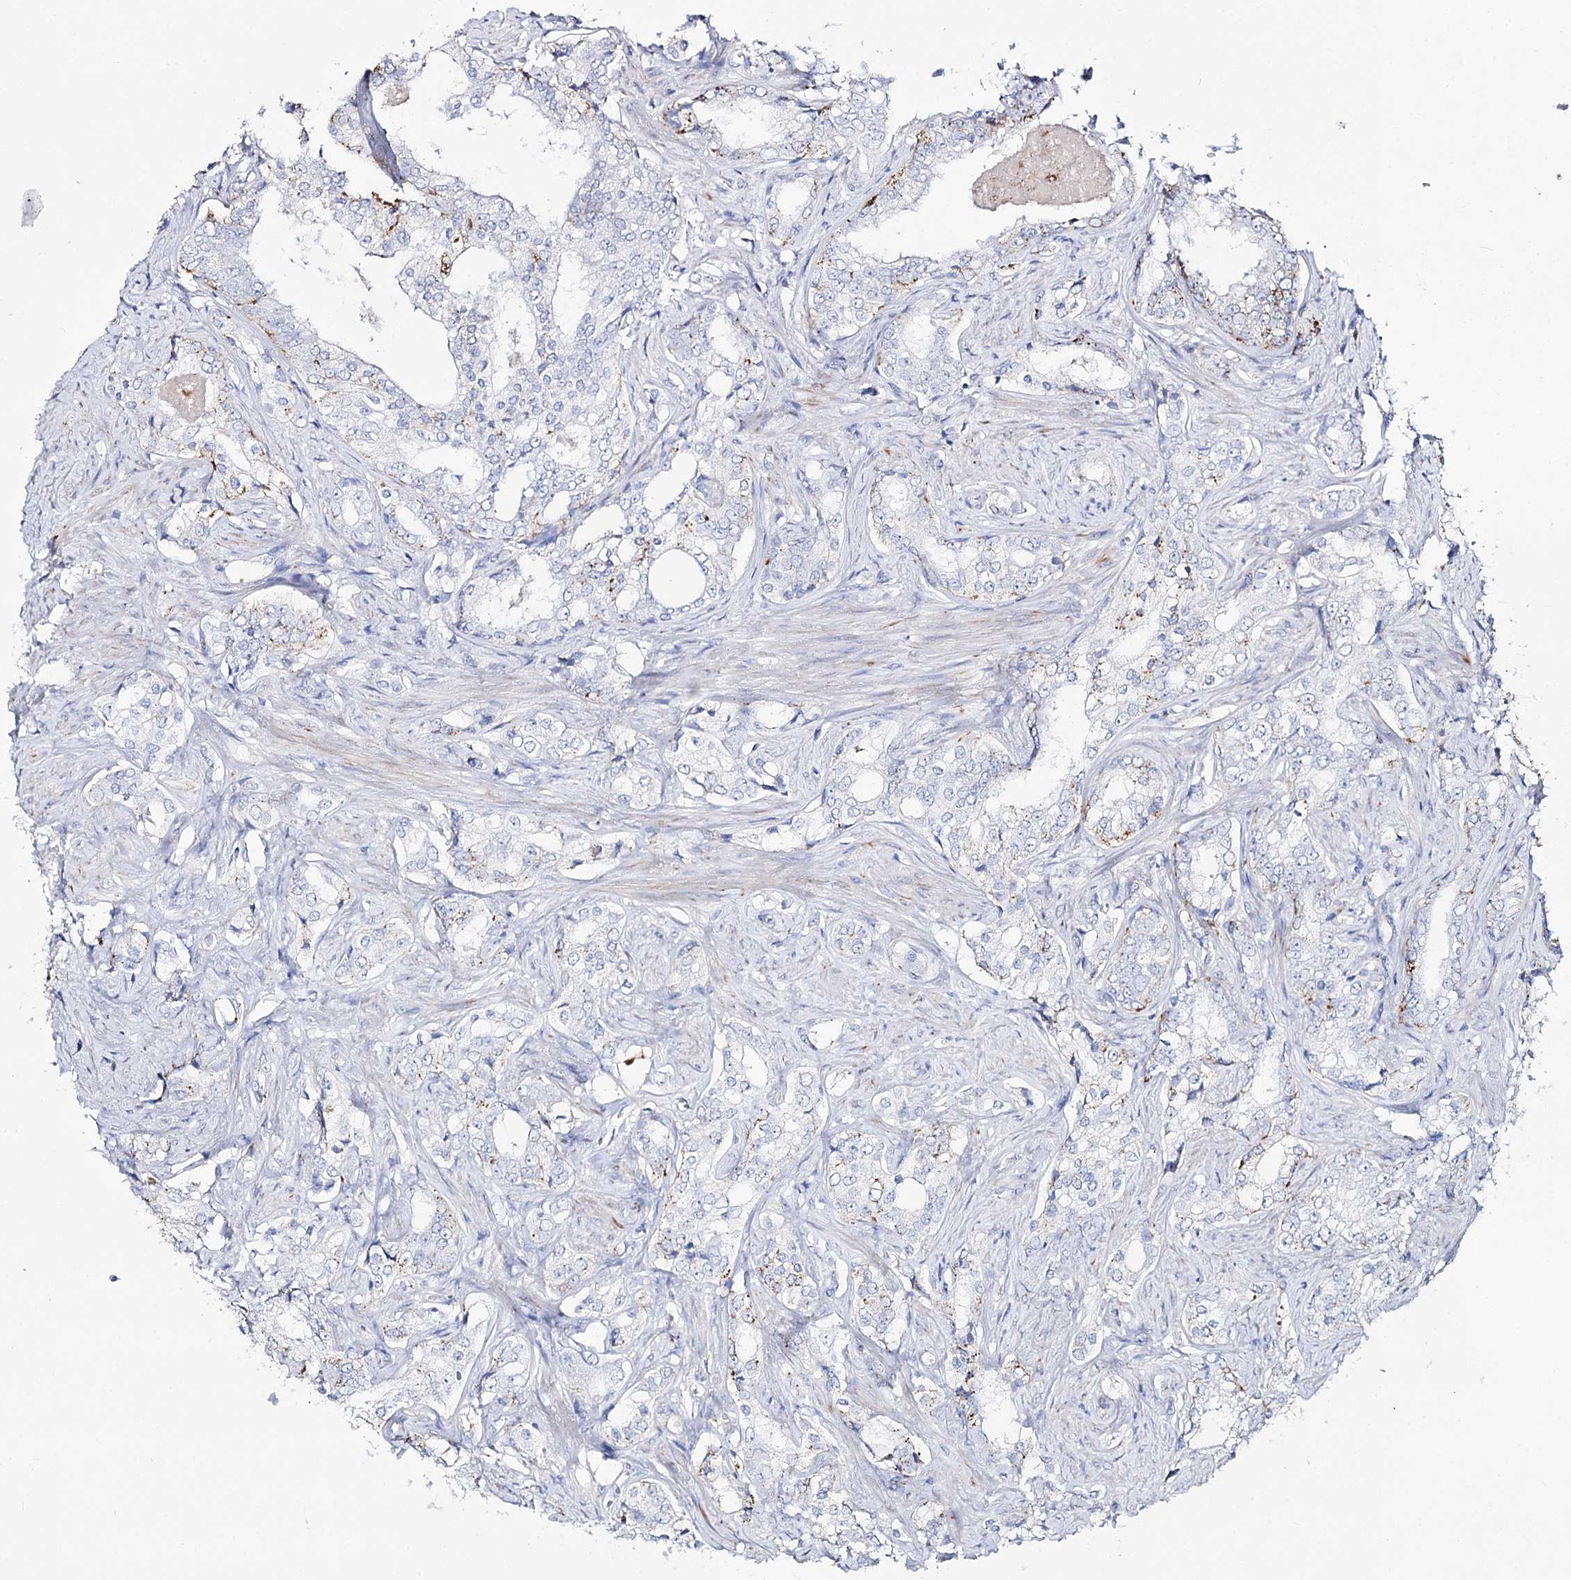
{"staining": {"intensity": "moderate", "quantity": "<25%", "location": "cytoplasmic/membranous"}, "tissue": "prostate cancer", "cell_type": "Tumor cells", "image_type": "cancer", "snomed": [{"axis": "morphology", "description": "Adenocarcinoma, High grade"}, {"axis": "topography", "description": "Prostate"}], "caption": "A high-resolution photomicrograph shows immunohistochemistry (IHC) staining of high-grade adenocarcinoma (prostate), which exhibits moderate cytoplasmic/membranous expression in approximately <25% of tumor cells. Immunohistochemistry stains the protein of interest in brown and the nuclei are stained blue.", "gene": "SLC3A1", "patient": {"sex": "male", "age": 66}}